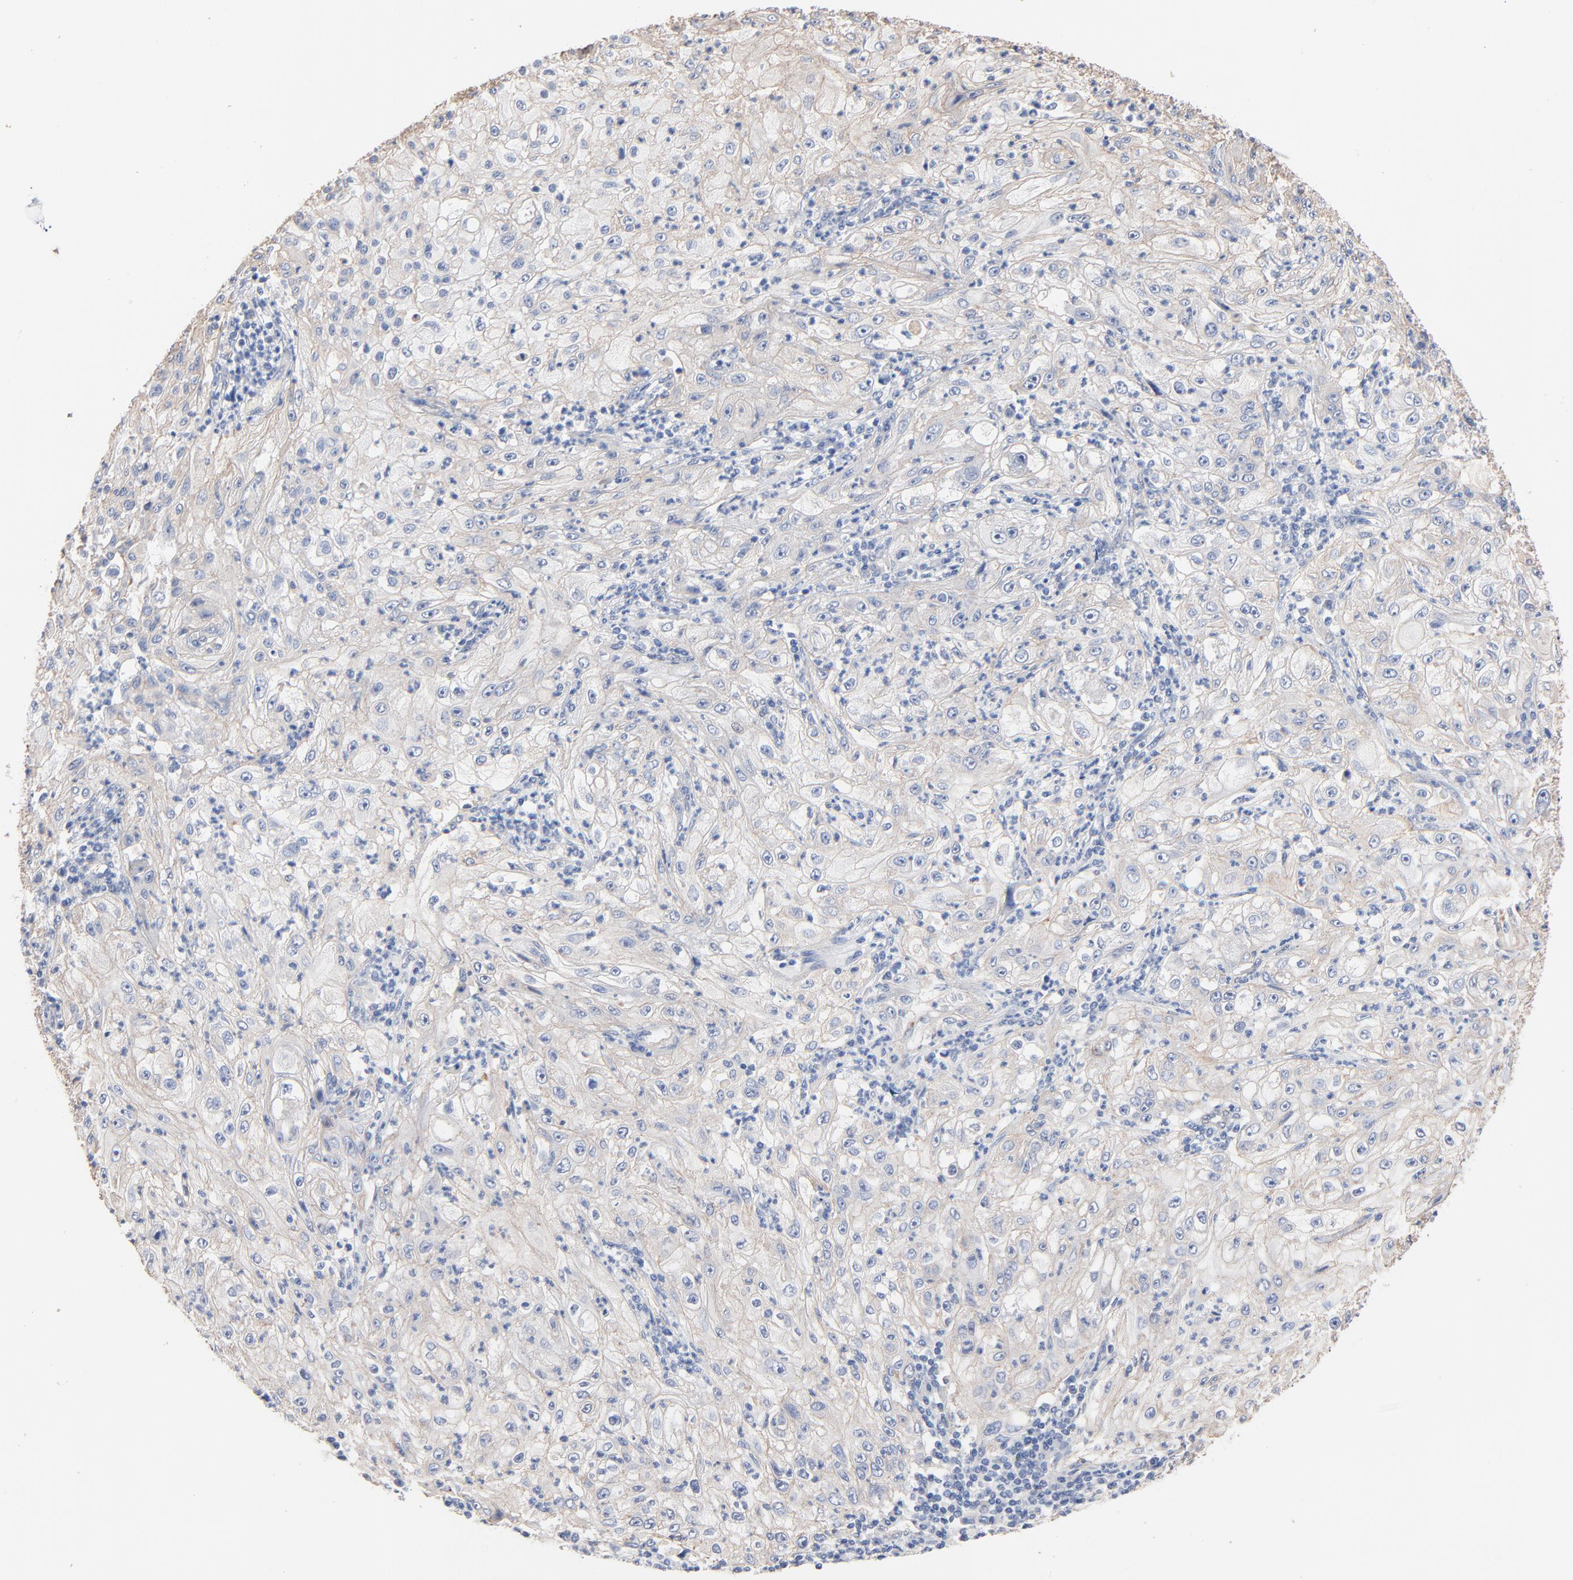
{"staining": {"intensity": "weak", "quantity": "<25%", "location": "cytoplasmic/membranous"}, "tissue": "lung cancer", "cell_type": "Tumor cells", "image_type": "cancer", "snomed": [{"axis": "morphology", "description": "Inflammation, NOS"}, {"axis": "morphology", "description": "Squamous cell carcinoma, NOS"}, {"axis": "topography", "description": "Lymph node"}, {"axis": "topography", "description": "Soft tissue"}, {"axis": "topography", "description": "Lung"}], "caption": "IHC histopathology image of neoplastic tissue: lung squamous cell carcinoma stained with DAB (3,3'-diaminobenzidine) demonstrates no significant protein expression in tumor cells.", "gene": "ABCD4", "patient": {"sex": "male", "age": 66}}